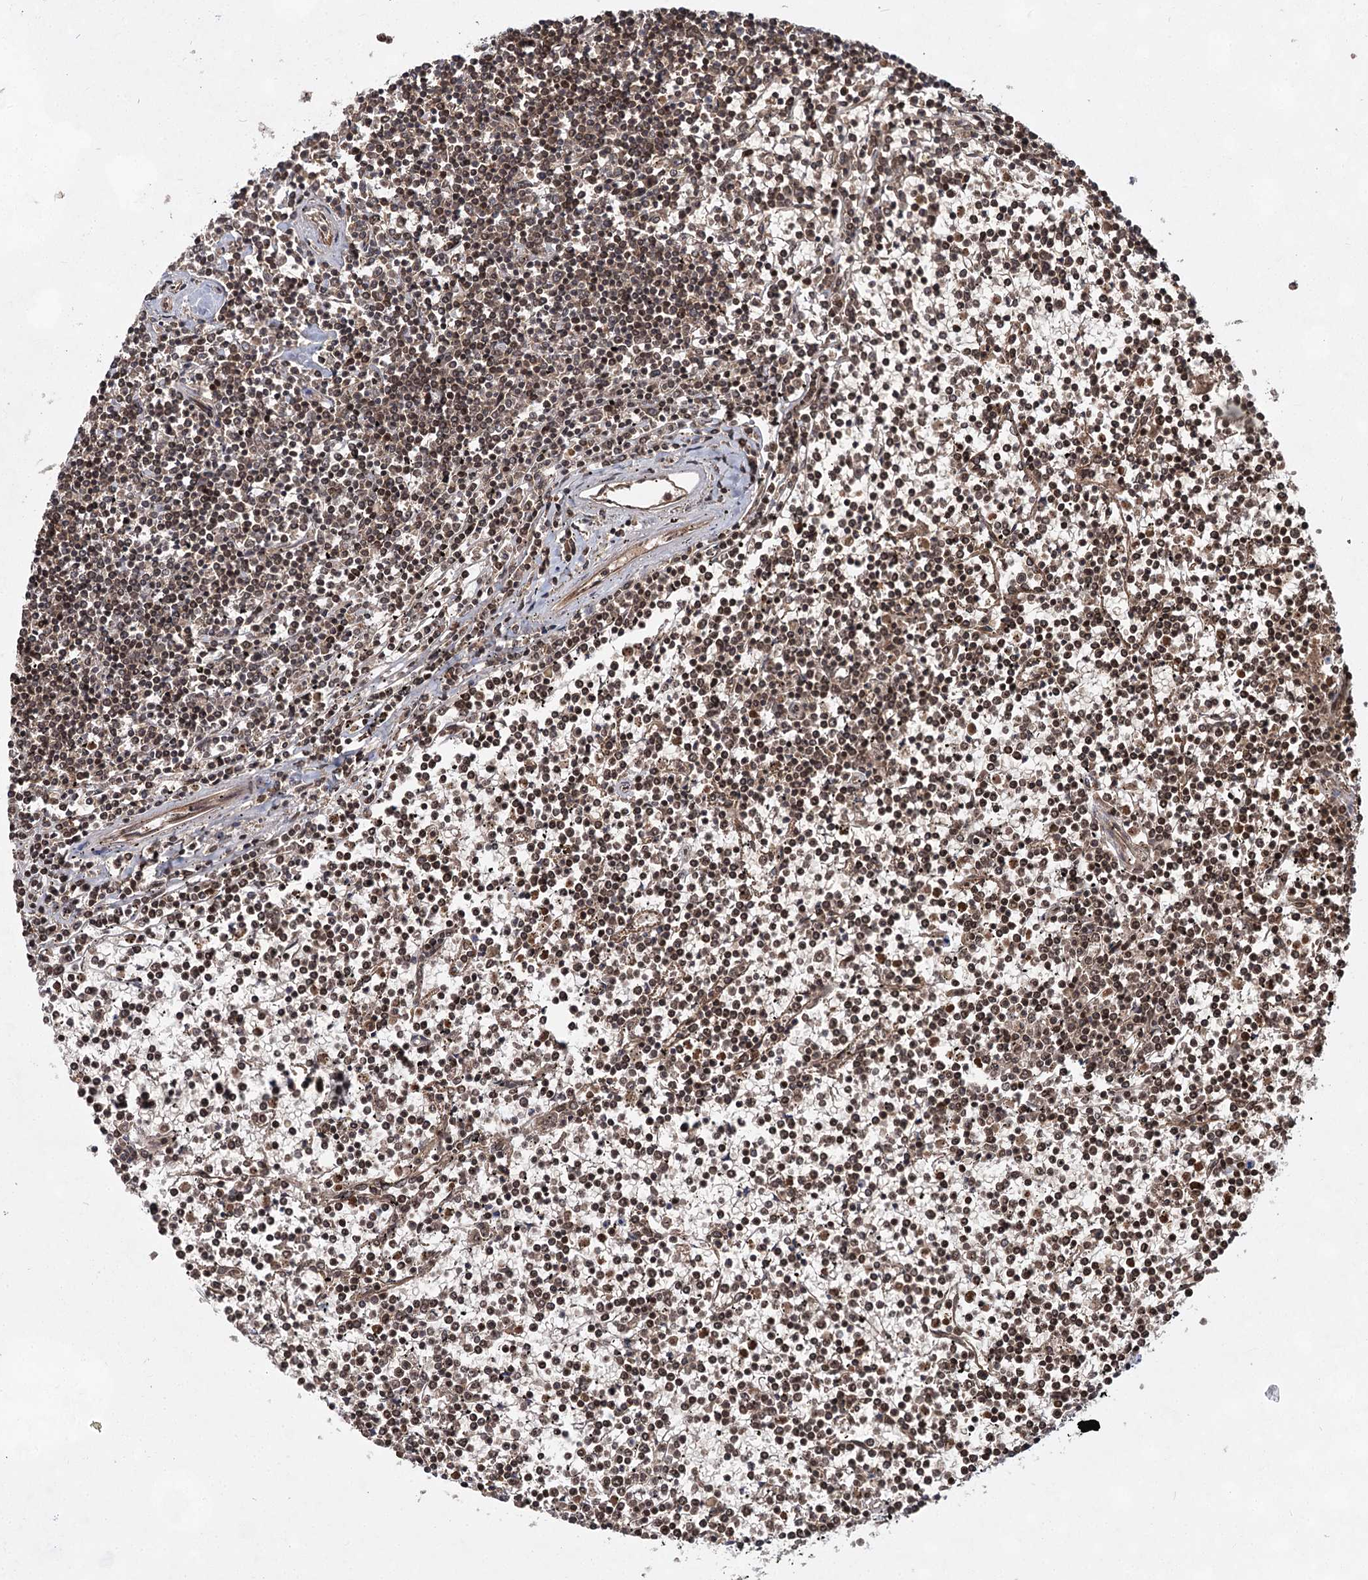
{"staining": {"intensity": "moderate", "quantity": ">75%", "location": "cytoplasmic/membranous"}, "tissue": "lymphoma", "cell_type": "Tumor cells", "image_type": "cancer", "snomed": [{"axis": "morphology", "description": "Malignant lymphoma, non-Hodgkin's type, Low grade"}, {"axis": "topography", "description": "Spleen"}], "caption": "Immunohistochemical staining of human low-grade malignant lymphoma, non-Hodgkin's type exhibits moderate cytoplasmic/membranous protein expression in approximately >75% of tumor cells. (brown staining indicates protein expression, while blue staining denotes nuclei).", "gene": "IQSEC1", "patient": {"sex": "female", "age": 19}}